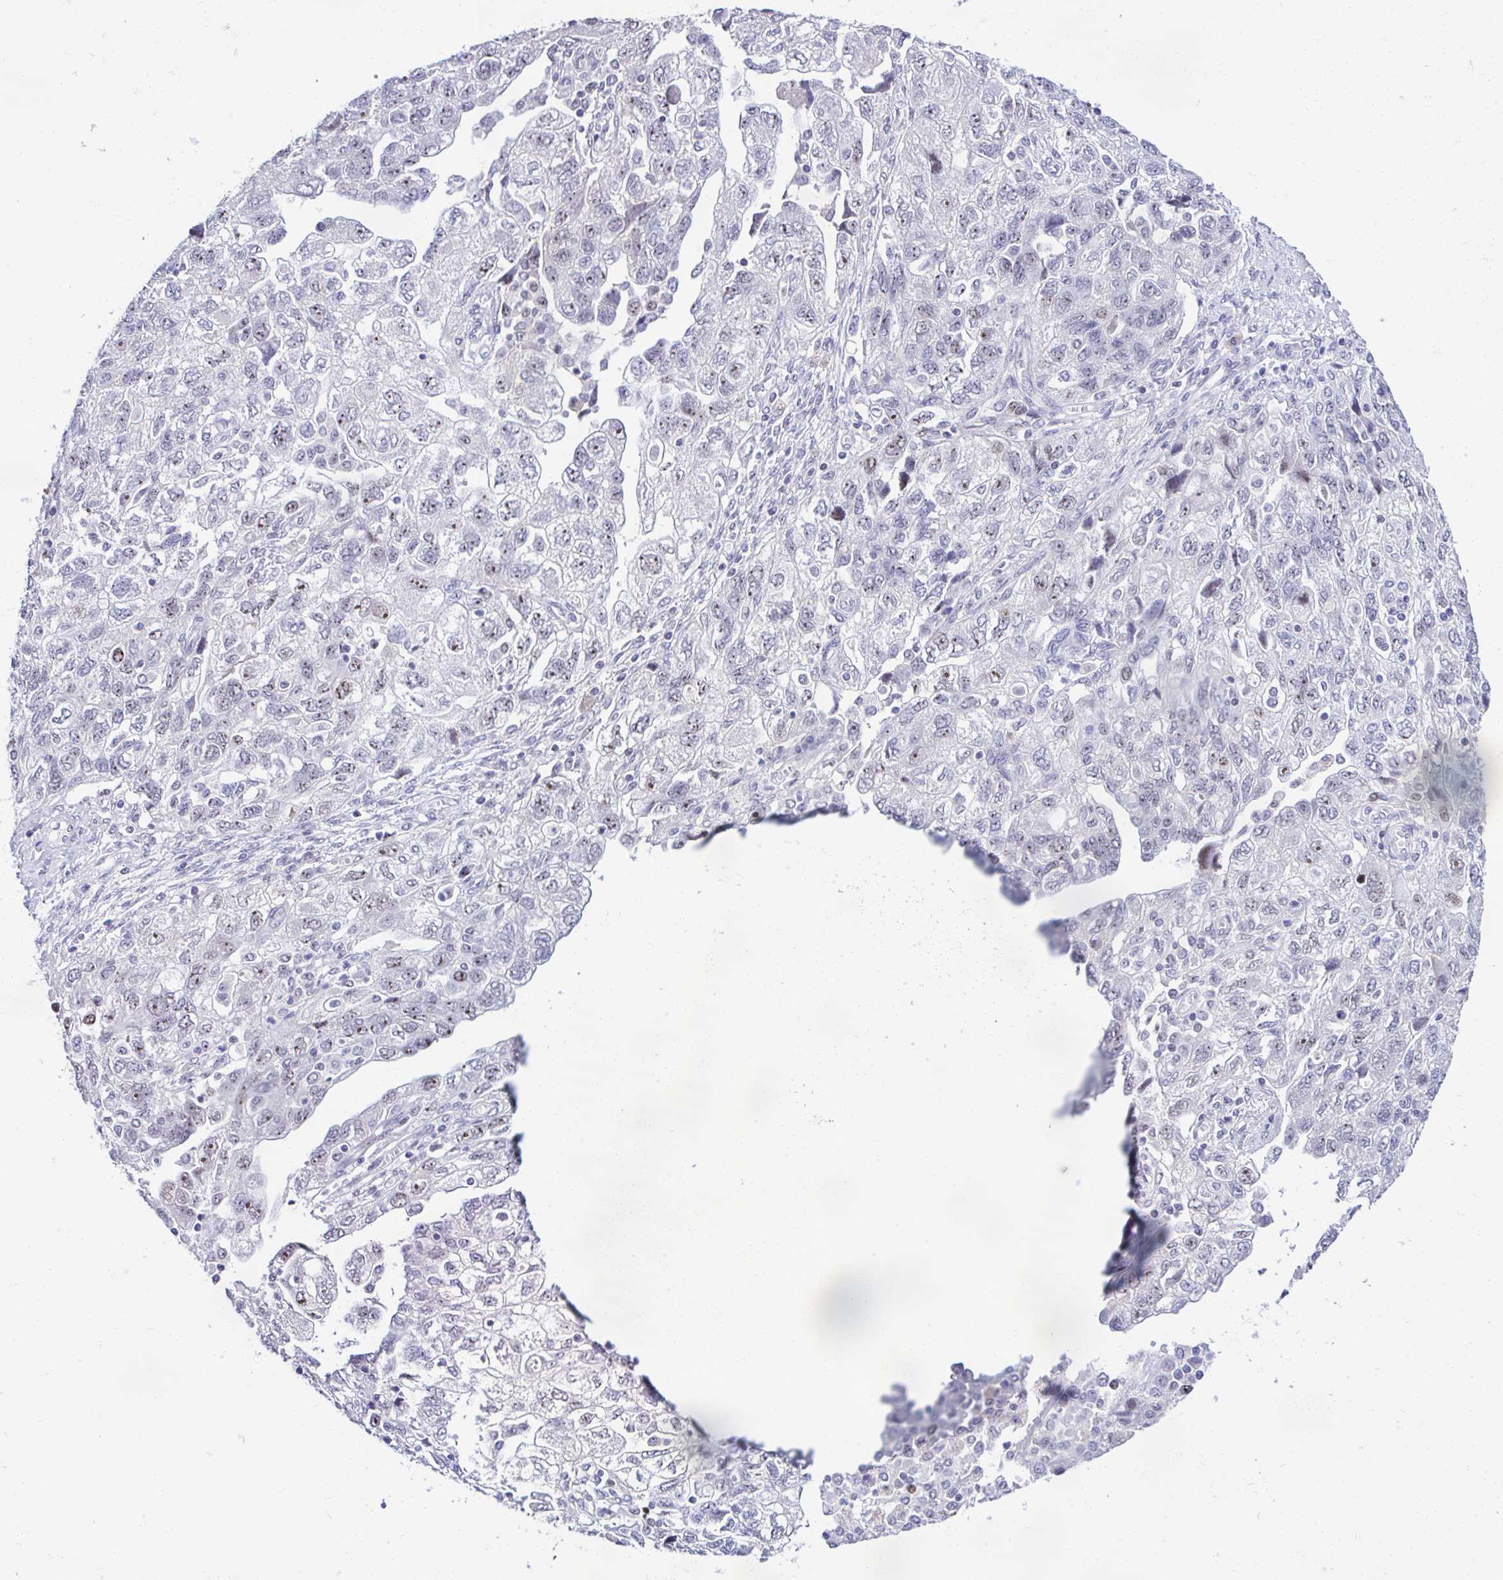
{"staining": {"intensity": "negative", "quantity": "none", "location": "none"}, "tissue": "ovarian cancer", "cell_type": "Tumor cells", "image_type": "cancer", "snomed": [{"axis": "morphology", "description": "Carcinoma, NOS"}, {"axis": "morphology", "description": "Cystadenocarcinoma, serous, NOS"}, {"axis": "topography", "description": "Ovary"}], "caption": "An immunohistochemistry histopathology image of ovarian serous cystadenocarcinoma is shown. There is no staining in tumor cells of ovarian serous cystadenocarcinoma.", "gene": "CEP72", "patient": {"sex": "female", "age": 69}}